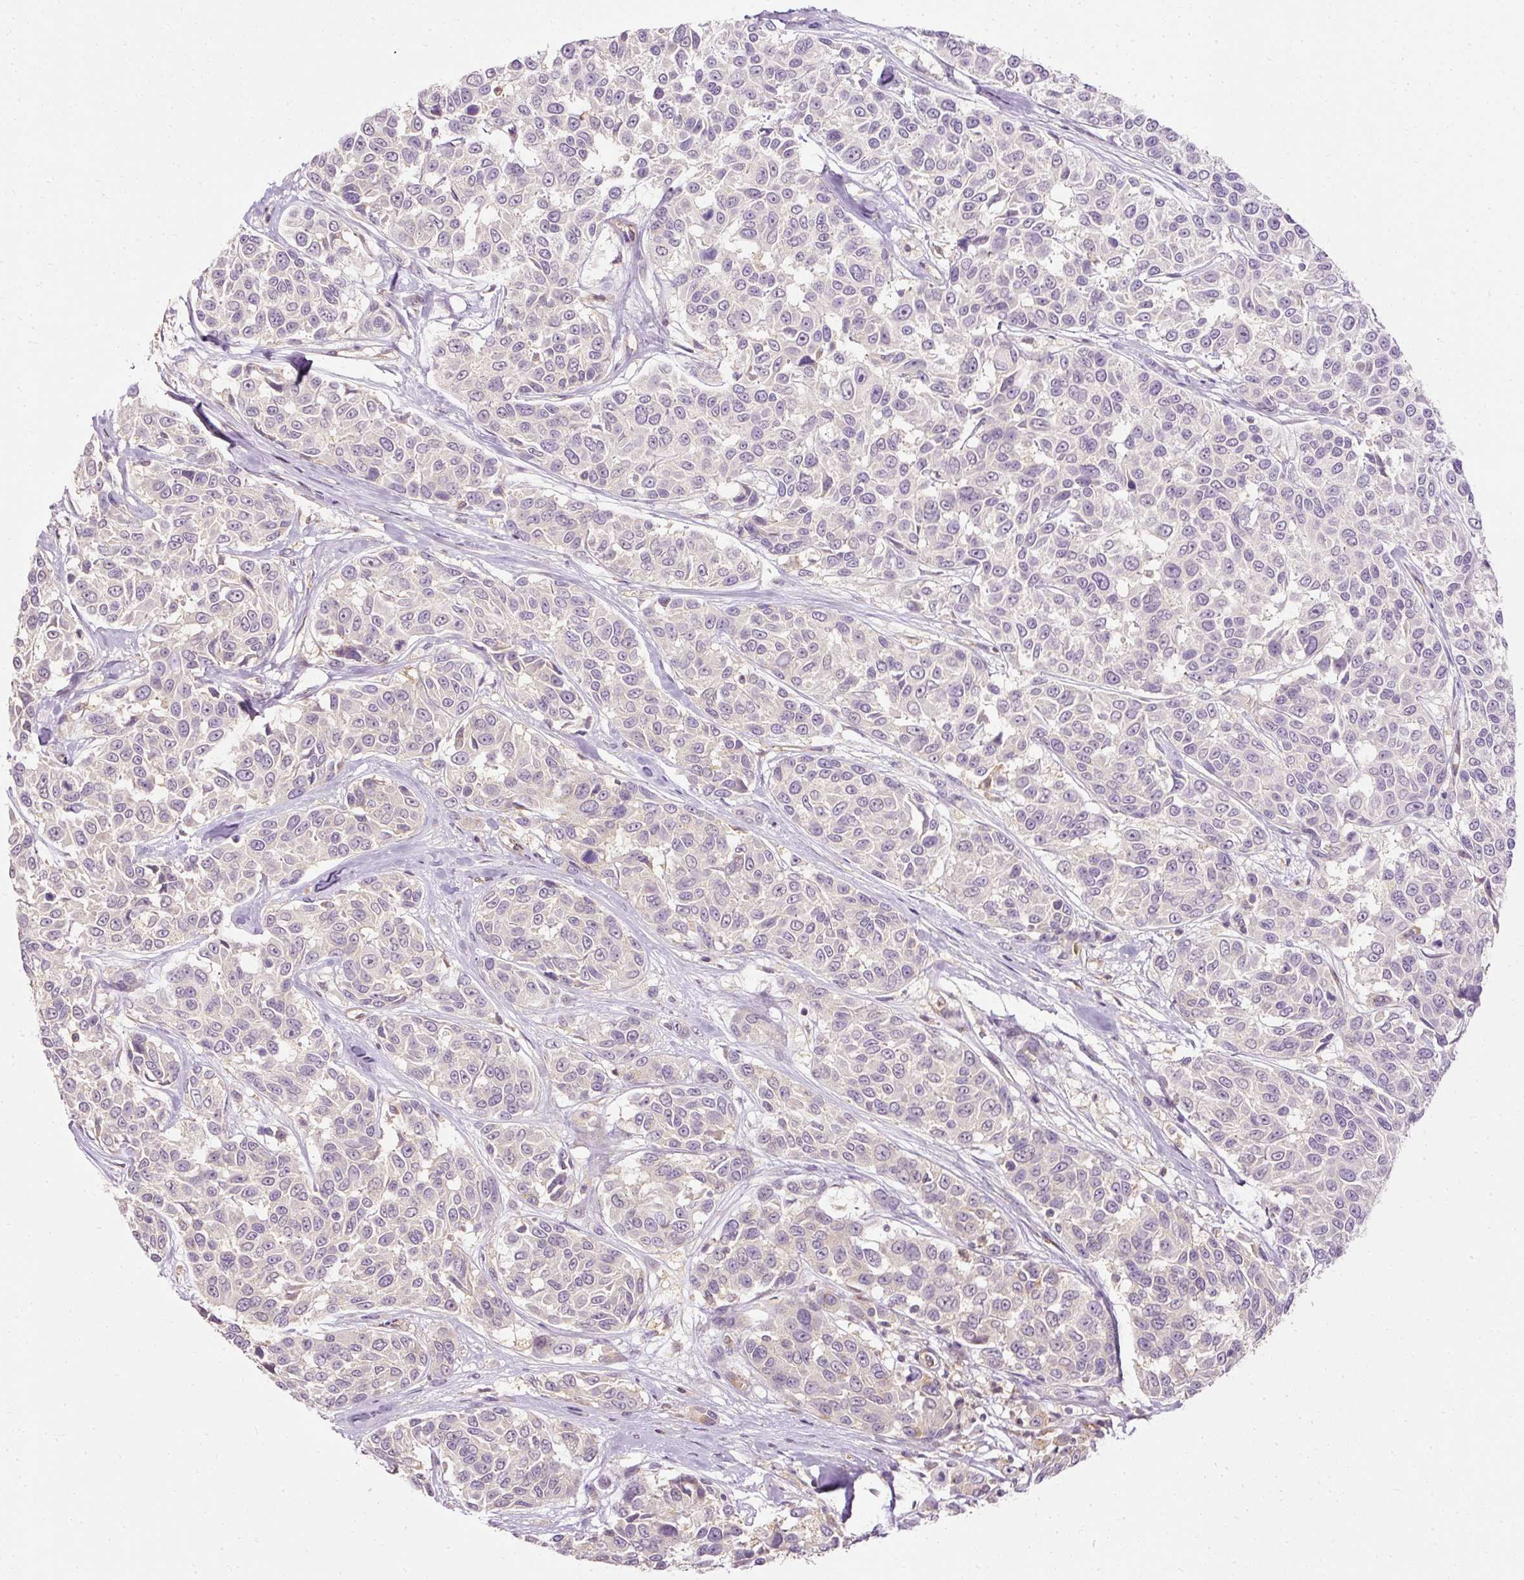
{"staining": {"intensity": "negative", "quantity": "none", "location": "none"}, "tissue": "melanoma", "cell_type": "Tumor cells", "image_type": "cancer", "snomed": [{"axis": "morphology", "description": "Malignant melanoma, NOS"}, {"axis": "topography", "description": "Skin"}], "caption": "Micrograph shows no significant protein expression in tumor cells of malignant melanoma.", "gene": "ARMH3", "patient": {"sex": "female", "age": 66}}